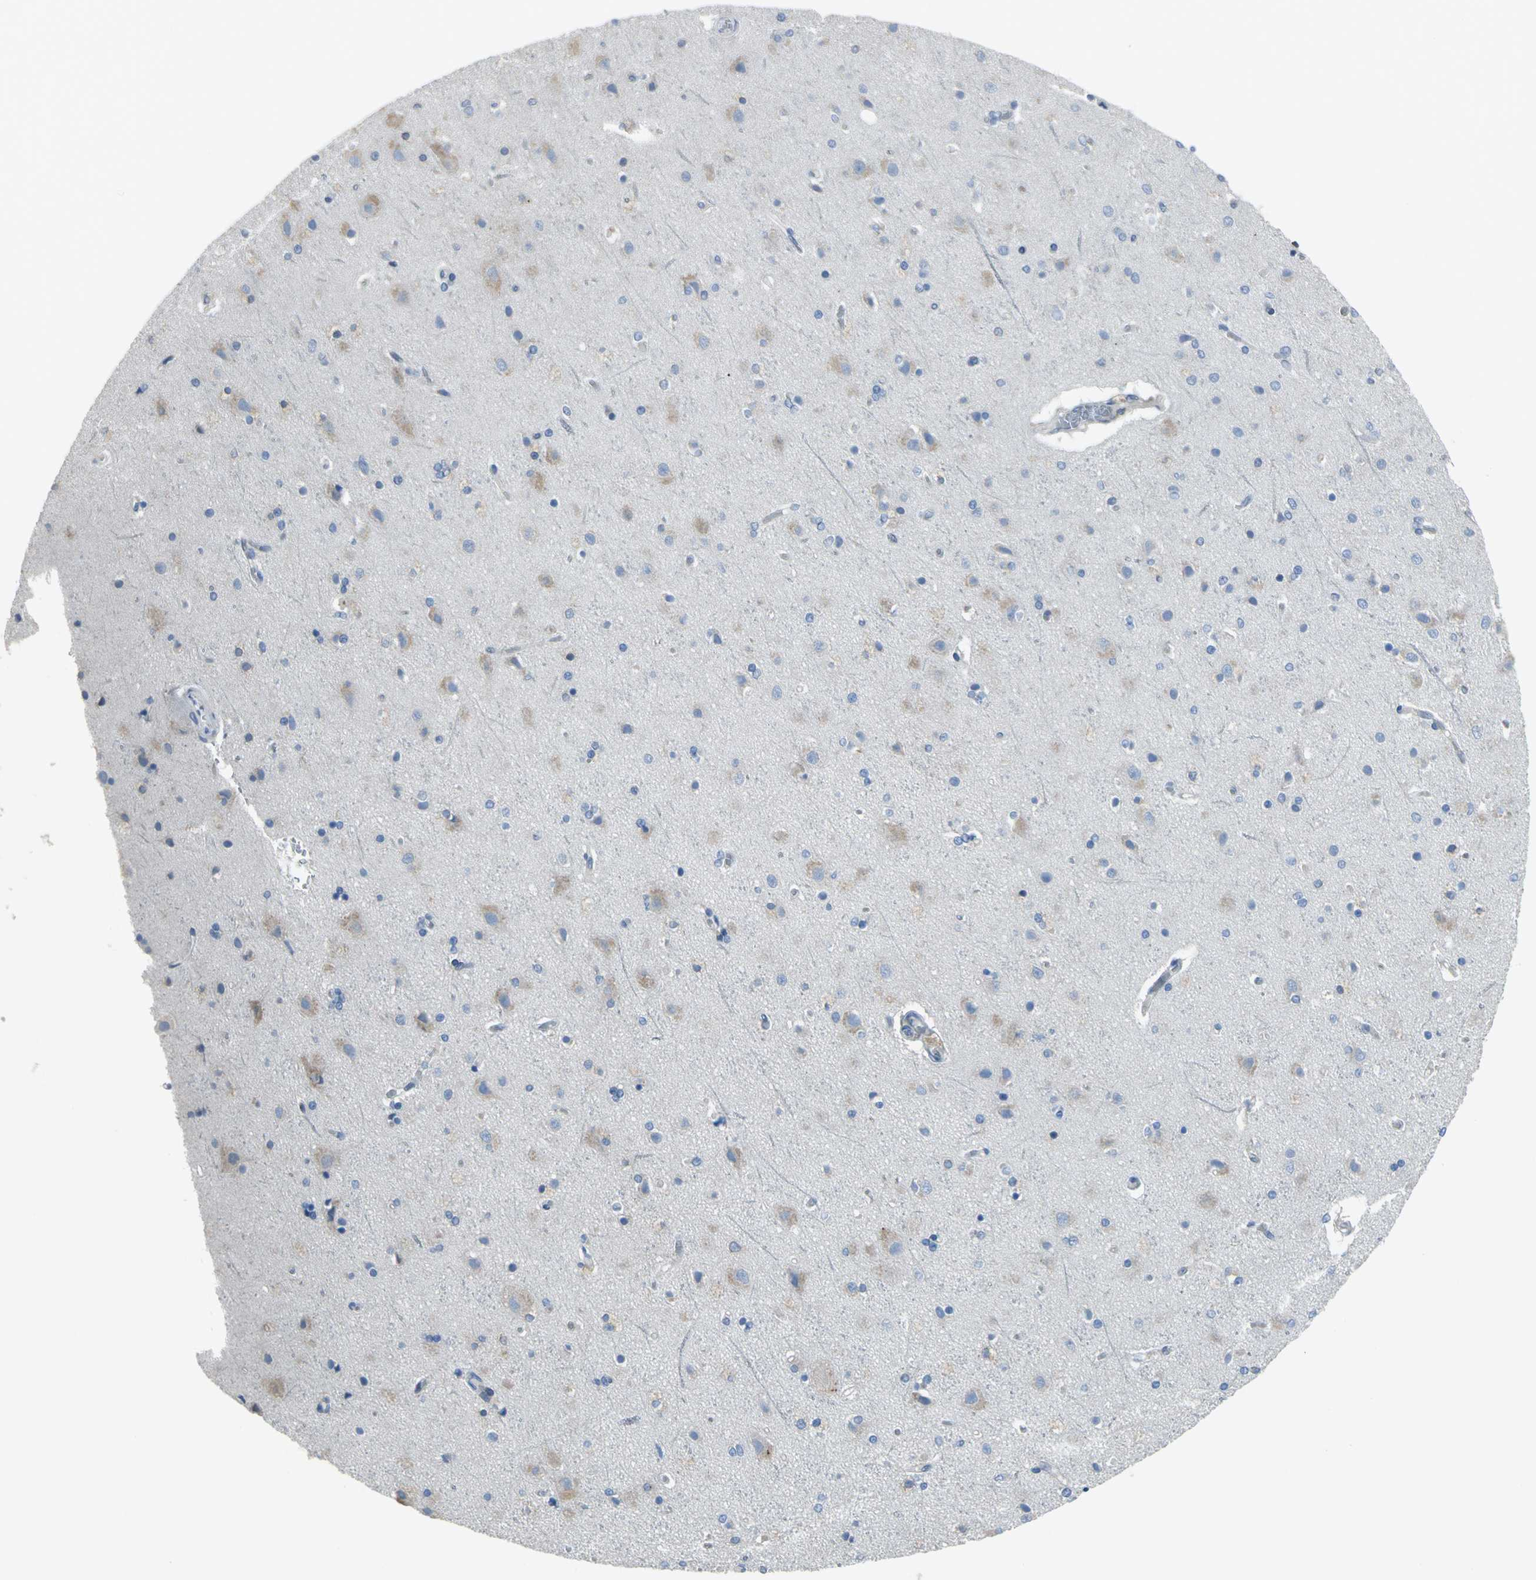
{"staining": {"intensity": "negative", "quantity": "none", "location": "none"}, "tissue": "cerebral cortex", "cell_type": "Endothelial cells", "image_type": "normal", "snomed": [{"axis": "morphology", "description": "Normal tissue, NOS"}, {"axis": "topography", "description": "Cerebral cortex"}], "caption": "Photomicrograph shows no significant protein staining in endothelial cells of benign cerebral cortex. (DAB IHC with hematoxylin counter stain).", "gene": "EIF5A", "patient": {"sex": "female", "age": 54}}